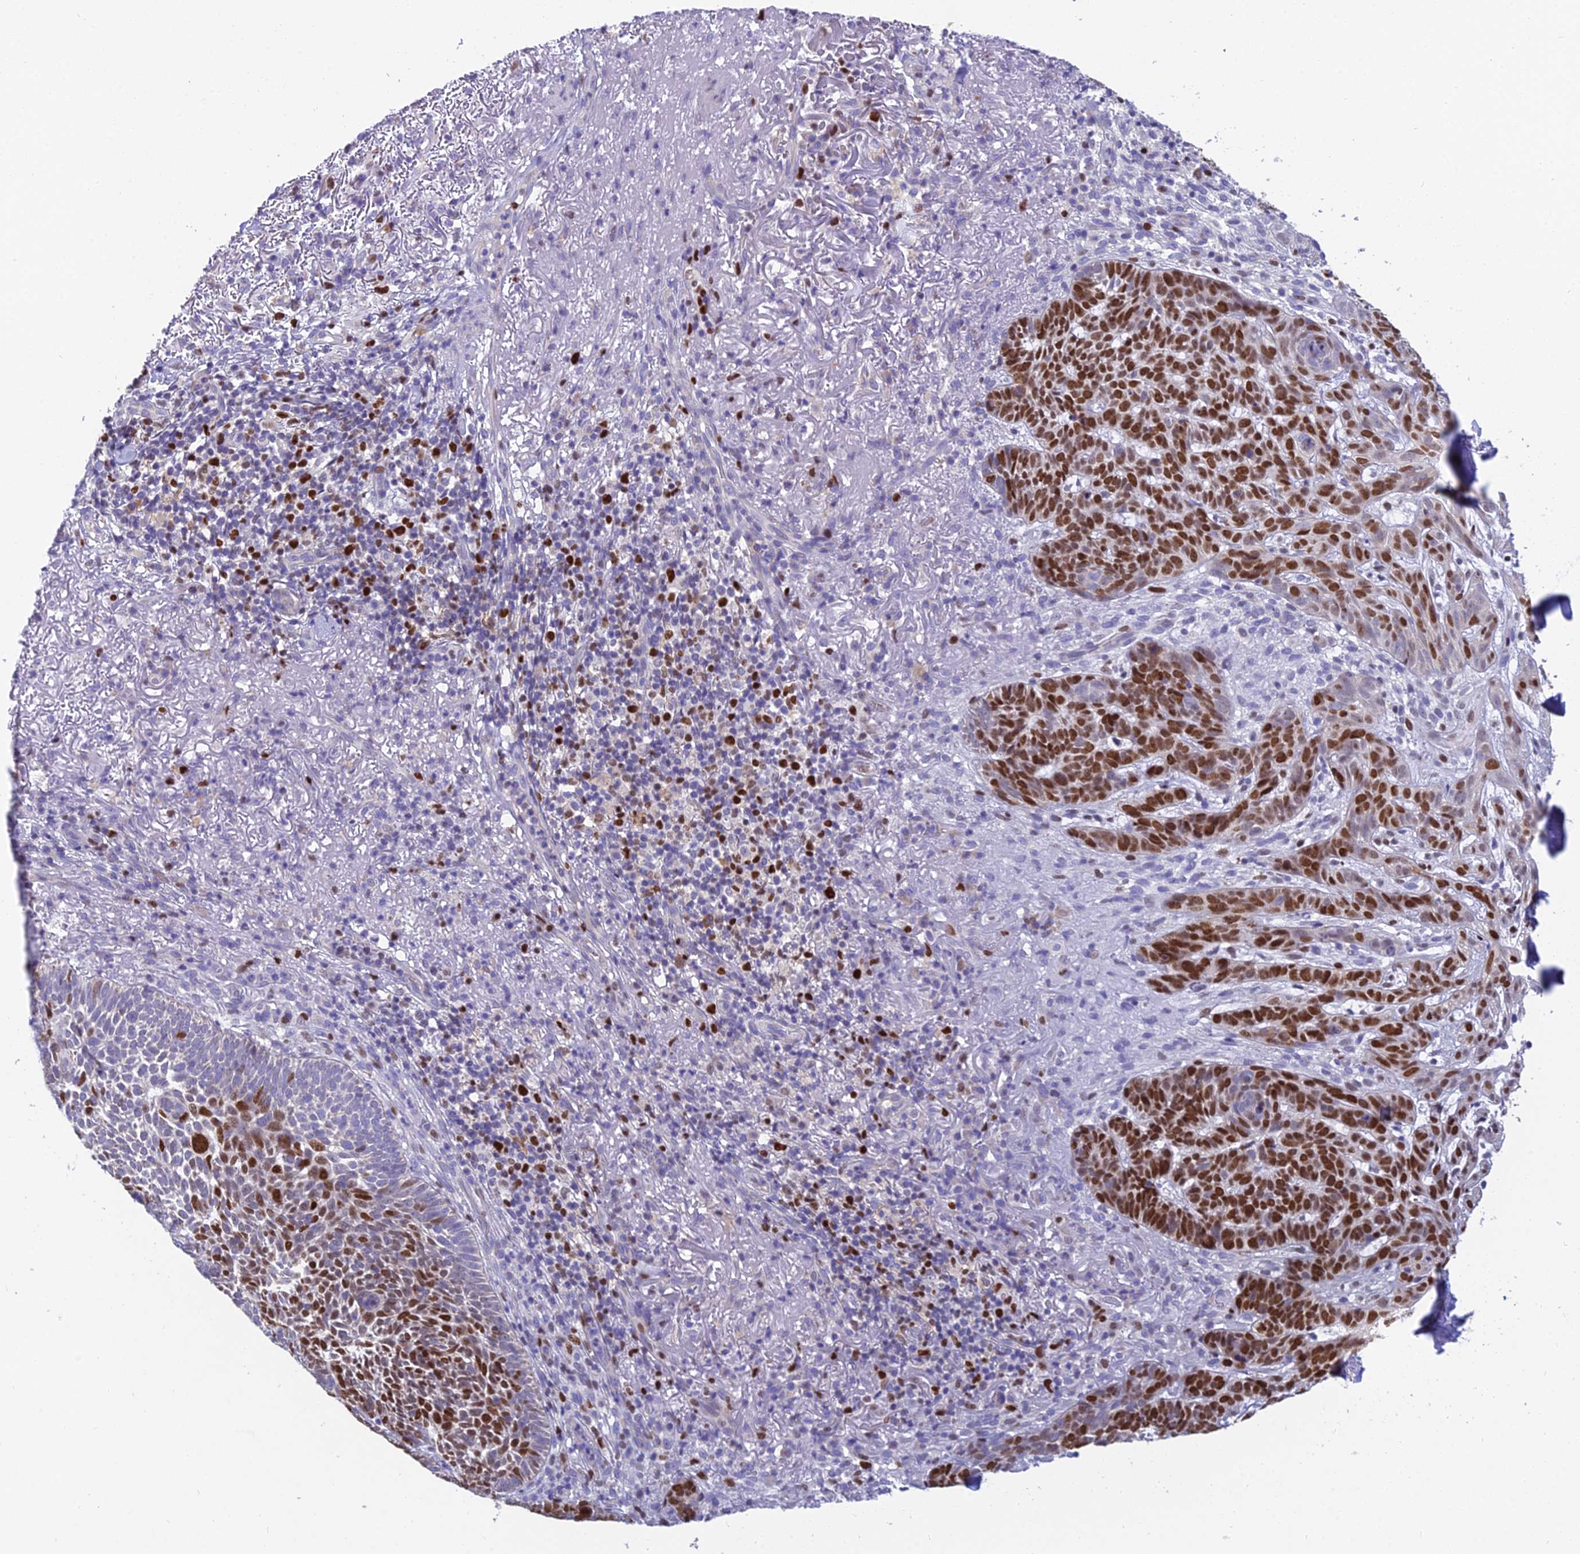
{"staining": {"intensity": "strong", "quantity": "25%-75%", "location": "nuclear"}, "tissue": "skin cancer", "cell_type": "Tumor cells", "image_type": "cancer", "snomed": [{"axis": "morphology", "description": "Basal cell carcinoma"}, {"axis": "topography", "description": "Skin"}], "caption": "High-power microscopy captured an IHC photomicrograph of skin basal cell carcinoma, revealing strong nuclear staining in about 25%-75% of tumor cells.", "gene": "MCM2", "patient": {"sex": "female", "age": 78}}